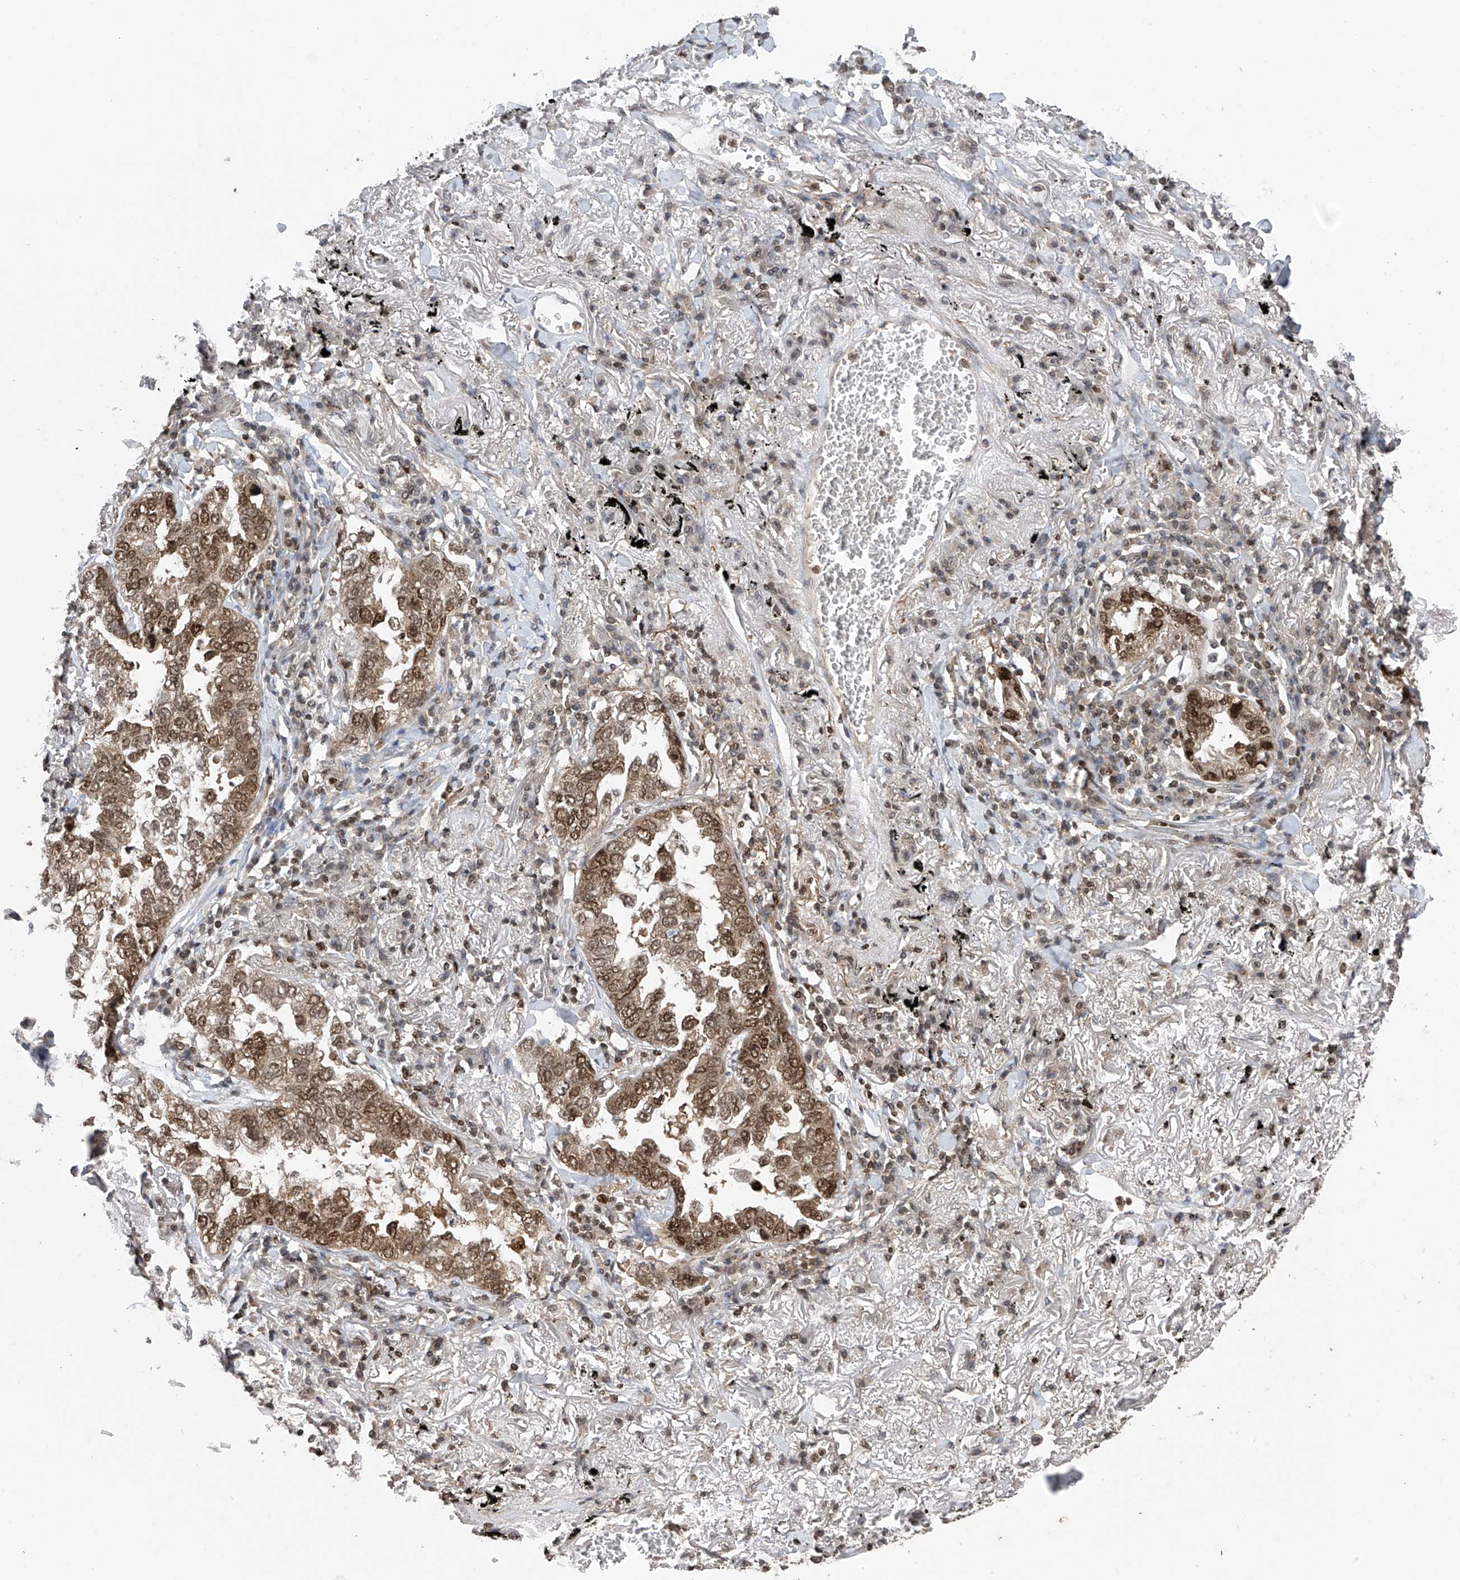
{"staining": {"intensity": "moderate", "quantity": ">75%", "location": "cytoplasmic/membranous,nuclear"}, "tissue": "lung cancer", "cell_type": "Tumor cells", "image_type": "cancer", "snomed": [{"axis": "morphology", "description": "Adenocarcinoma, NOS"}, {"axis": "topography", "description": "Lung"}], "caption": "The image exhibits a brown stain indicating the presence of a protein in the cytoplasmic/membranous and nuclear of tumor cells in lung adenocarcinoma.", "gene": "DNAJC9", "patient": {"sex": "male", "age": 65}}